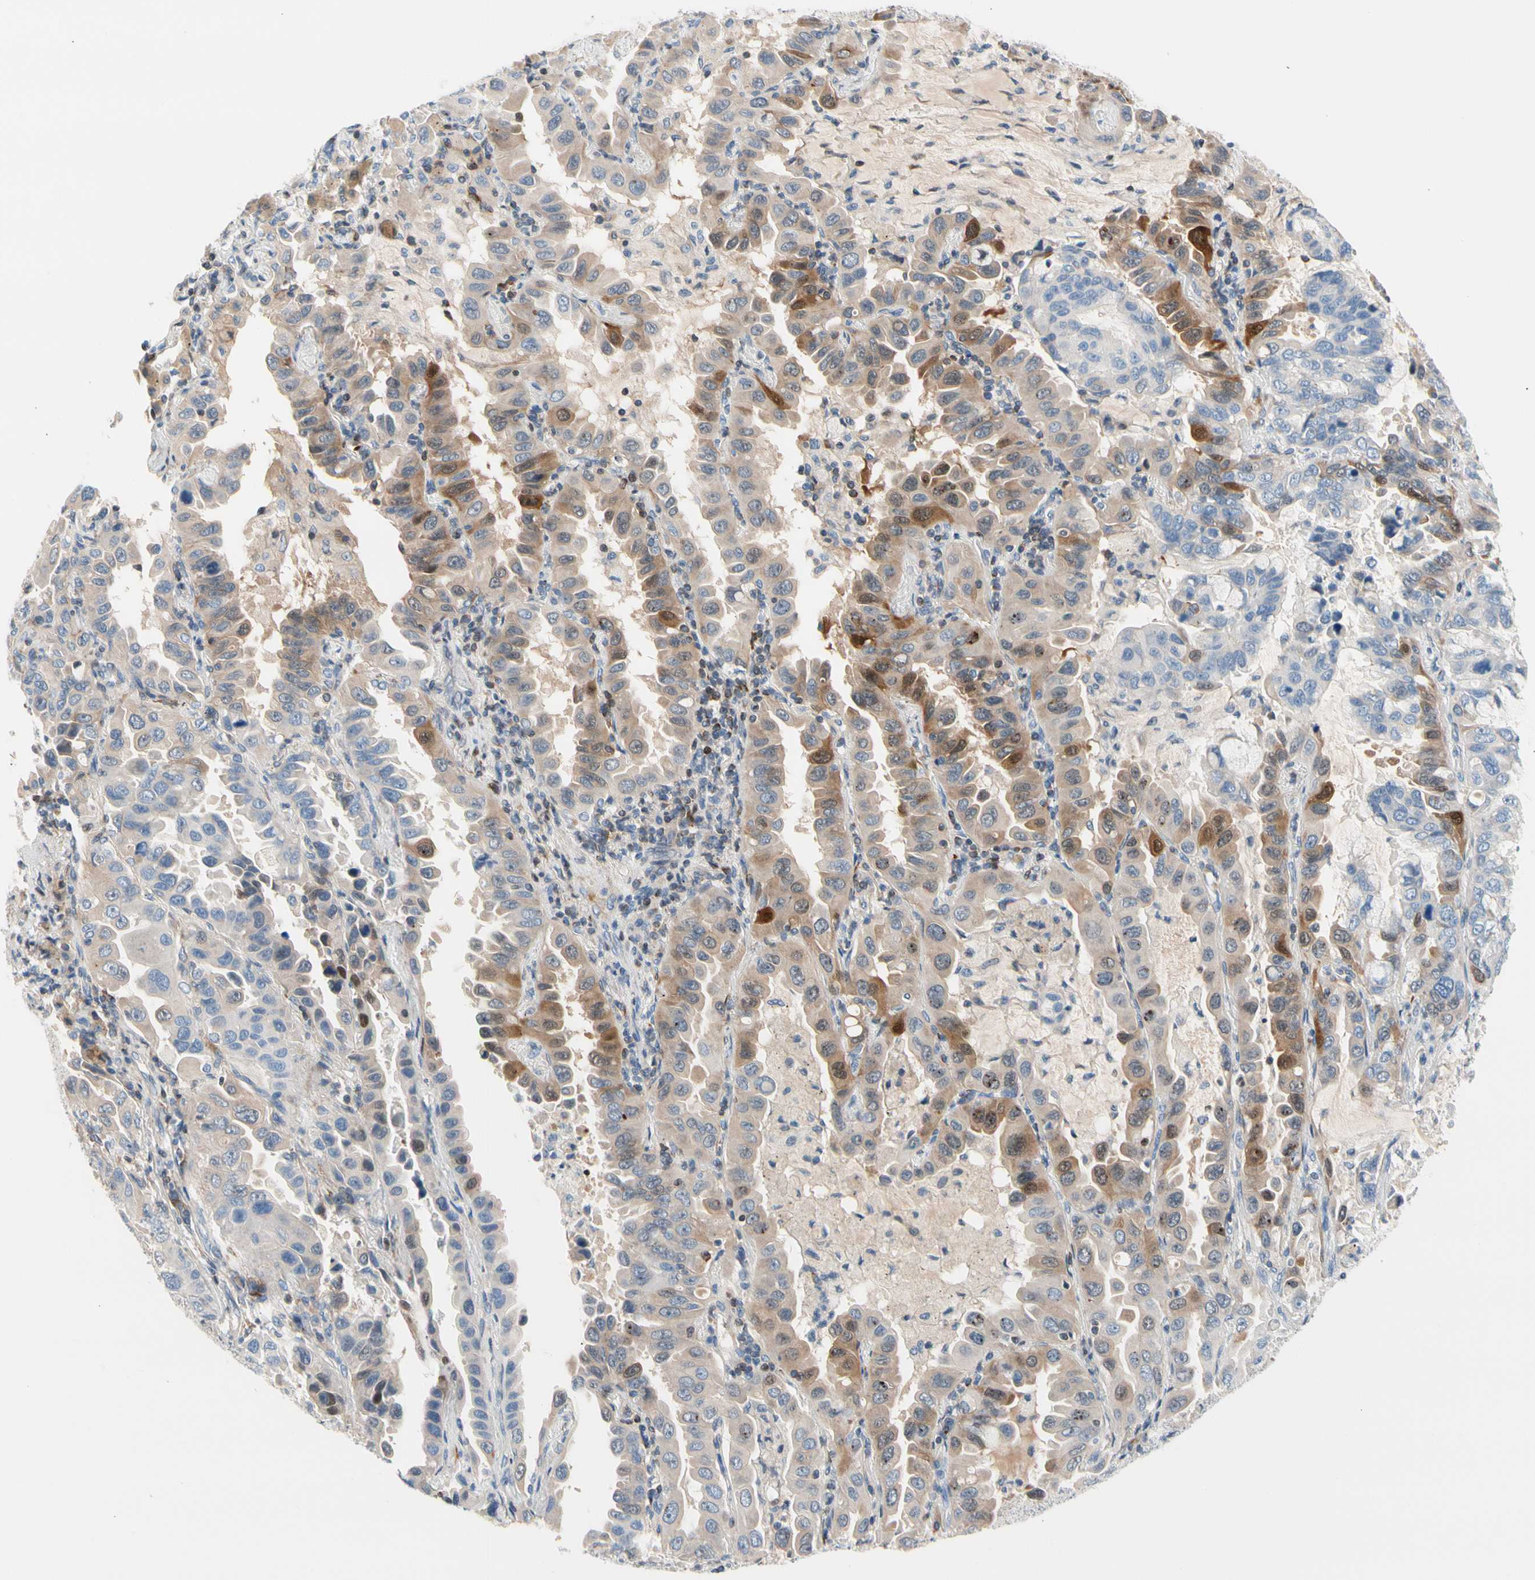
{"staining": {"intensity": "moderate", "quantity": "25%-75%", "location": "cytoplasmic/membranous"}, "tissue": "lung cancer", "cell_type": "Tumor cells", "image_type": "cancer", "snomed": [{"axis": "morphology", "description": "Adenocarcinoma, NOS"}, {"axis": "topography", "description": "Lung"}], "caption": "Protein staining demonstrates moderate cytoplasmic/membranous positivity in about 25%-75% of tumor cells in lung cancer.", "gene": "MAP3K3", "patient": {"sex": "male", "age": 64}}